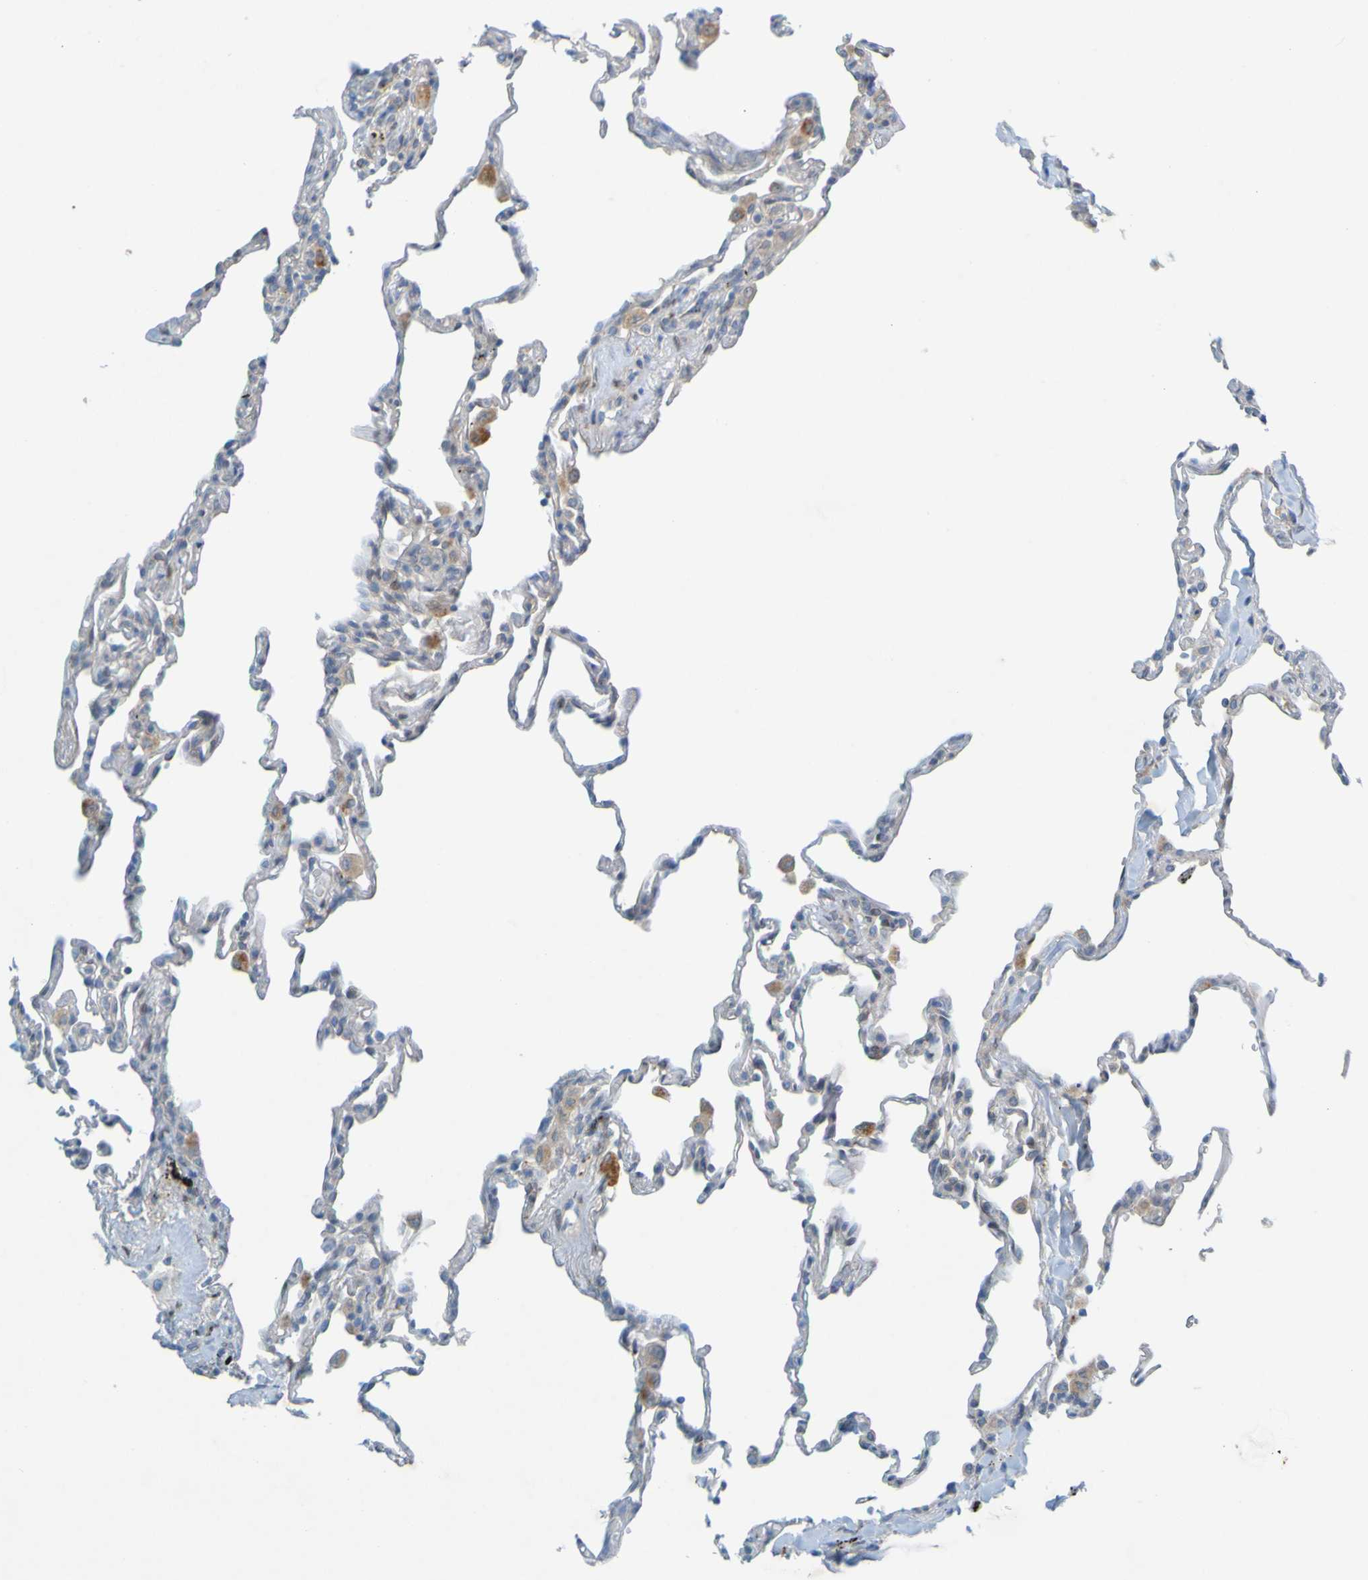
{"staining": {"intensity": "negative", "quantity": "none", "location": "none"}, "tissue": "lung", "cell_type": "Alveolar cells", "image_type": "normal", "snomed": [{"axis": "morphology", "description": "Normal tissue, NOS"}, {"axis": "topography", "description": "Lung"}], "caption": "Immunohistochemical staining of unremarkable lung demonstrates no significant expression in alveolar cells.", "gene": "MAG", "patient": {"sex": "male", "age": 59}}